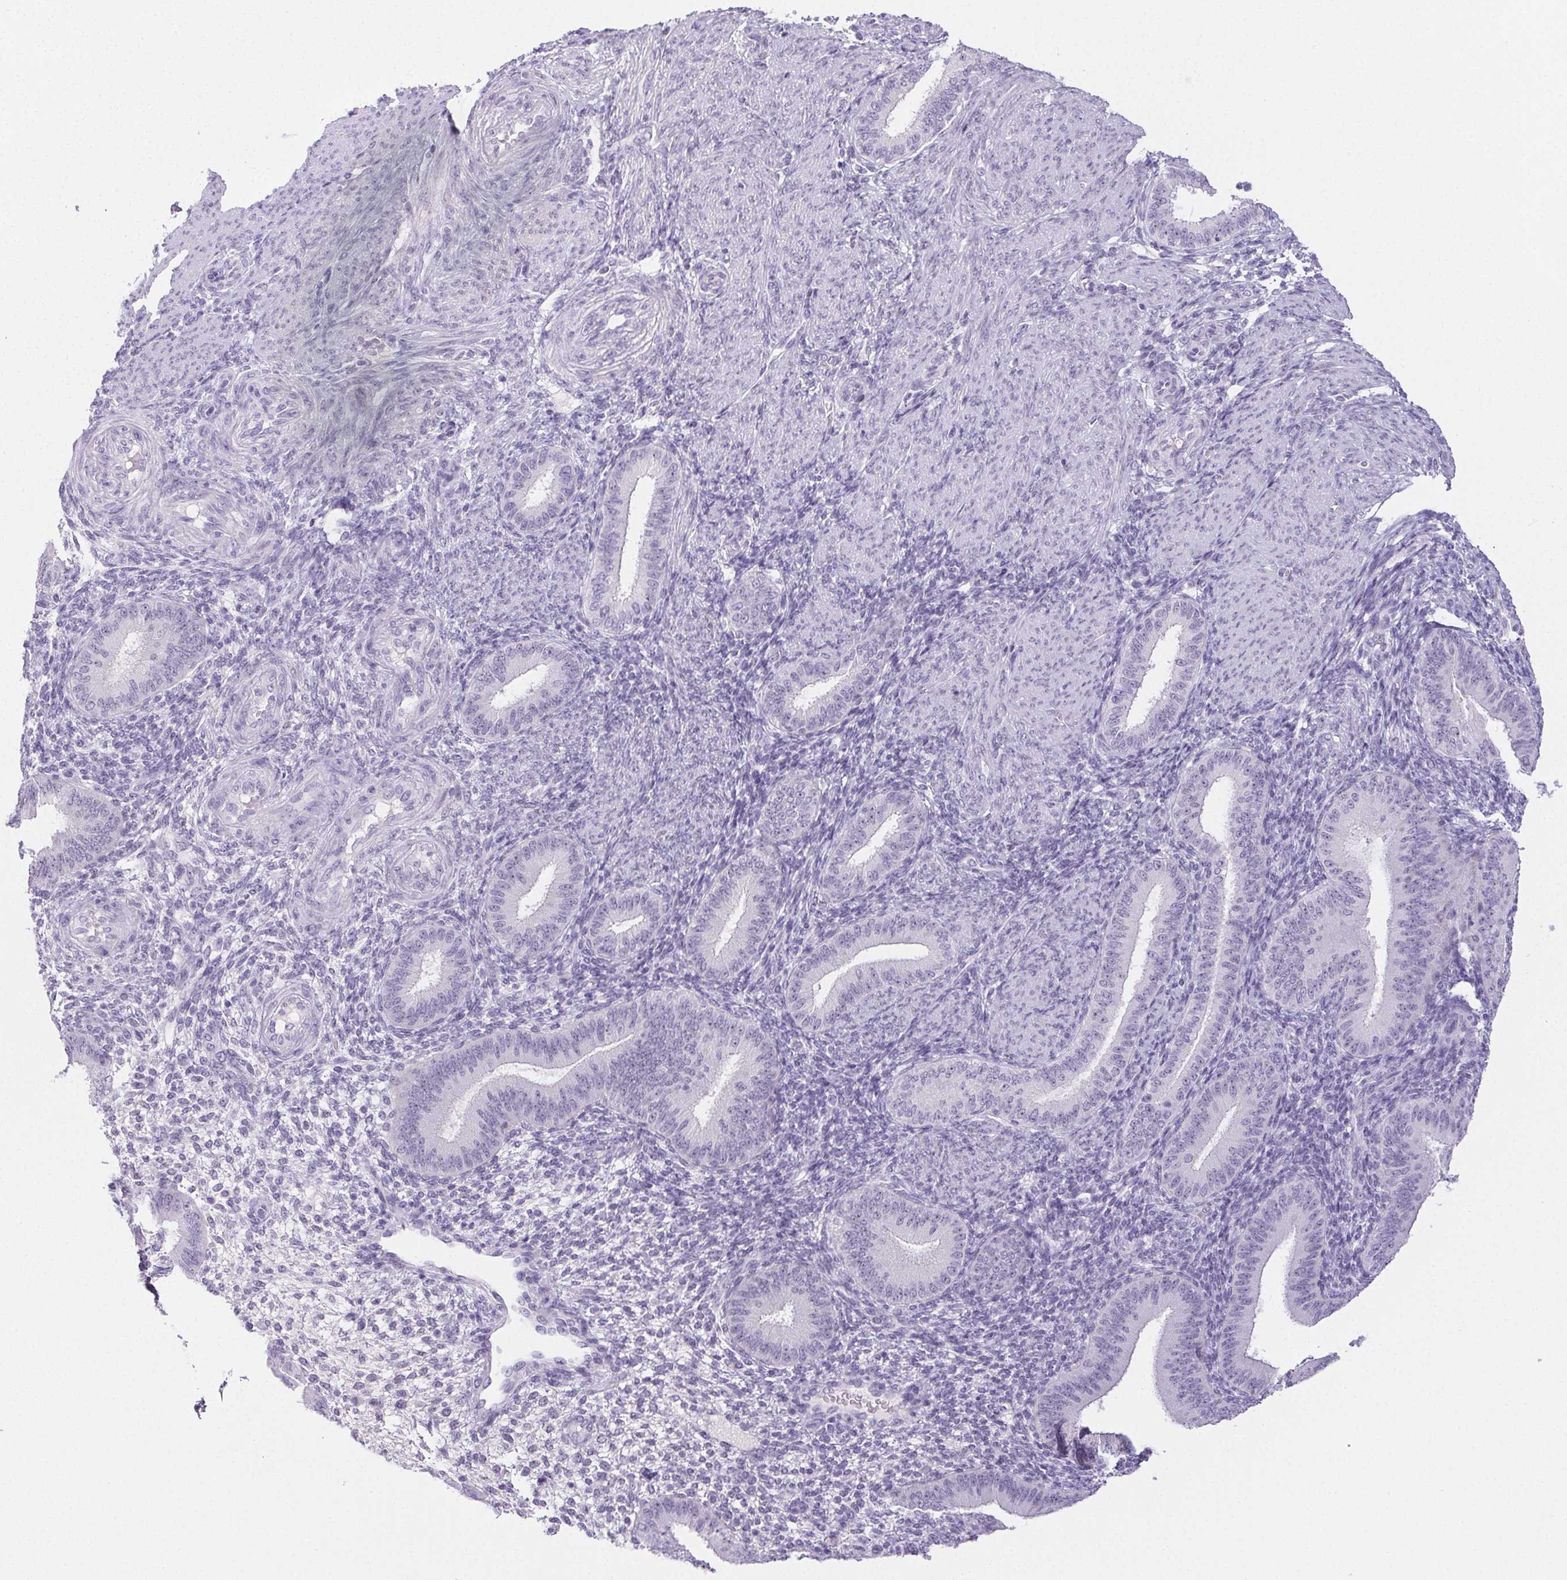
{"staining": {"intensity": "negative", "quantity": "none", "location": "none"}, "tissue": "endometrium", "cell_type": "Cells in endometrial stroma", "image_type": "normal", "snomed": [{"axis": "morphology", "description": "Normal tissue, NOS"}, {"axis": "topography", "description": "Endometrium"}], "caption": "IHC of normal endometrium exhibits no staining in cells in endometrial stroma. (DAB (3,3'-diaminobenzidine) immunohistochemistry with hematoxylin counter stain).", "gene": "ST8SIA3", "patient": {"sex": "female", "age": 39}}